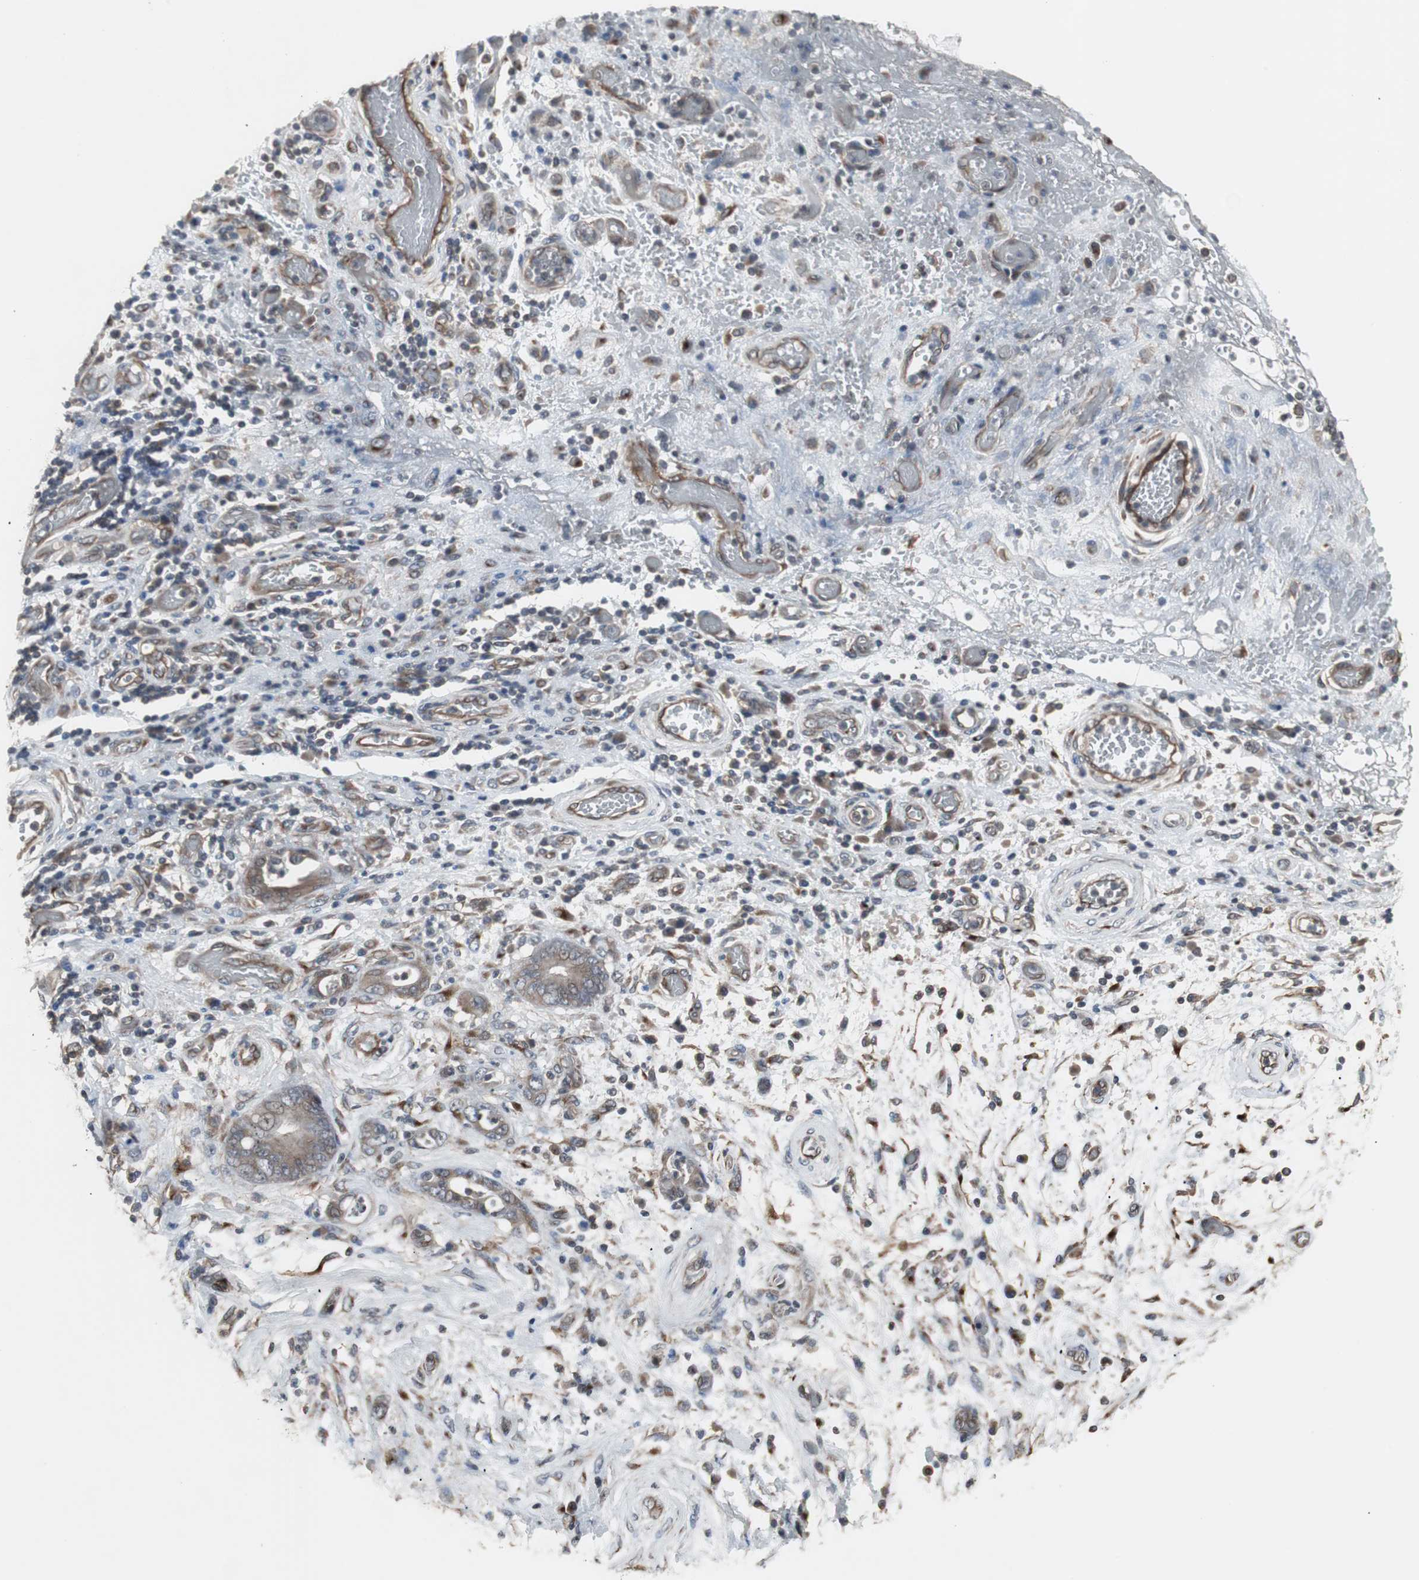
{"staining": {"intensity": "weak", "quantity": ">75%", "location": "cytoplasmic/membranous"}, "tissue": "stomach cancer", "cell_type": "Tumor cells", "image_type": "cancer", "snomed": [{"axis": "morphology", "description": "Adenocarcinoma, NOS"}, {"axis": "topography", "description": "Stomach"}], "caption": "Weak cytoplasmic/membranous expression is identified in about >75% of tumor cells in stomach adenocarcinoma. The staining is performed using DAB brown chromogen to label protein expression. The nuclei are counter-stained blue using hematoxylin.", "gene": "ATP2B2", "patient": {"sex": "female", "age": 73}}